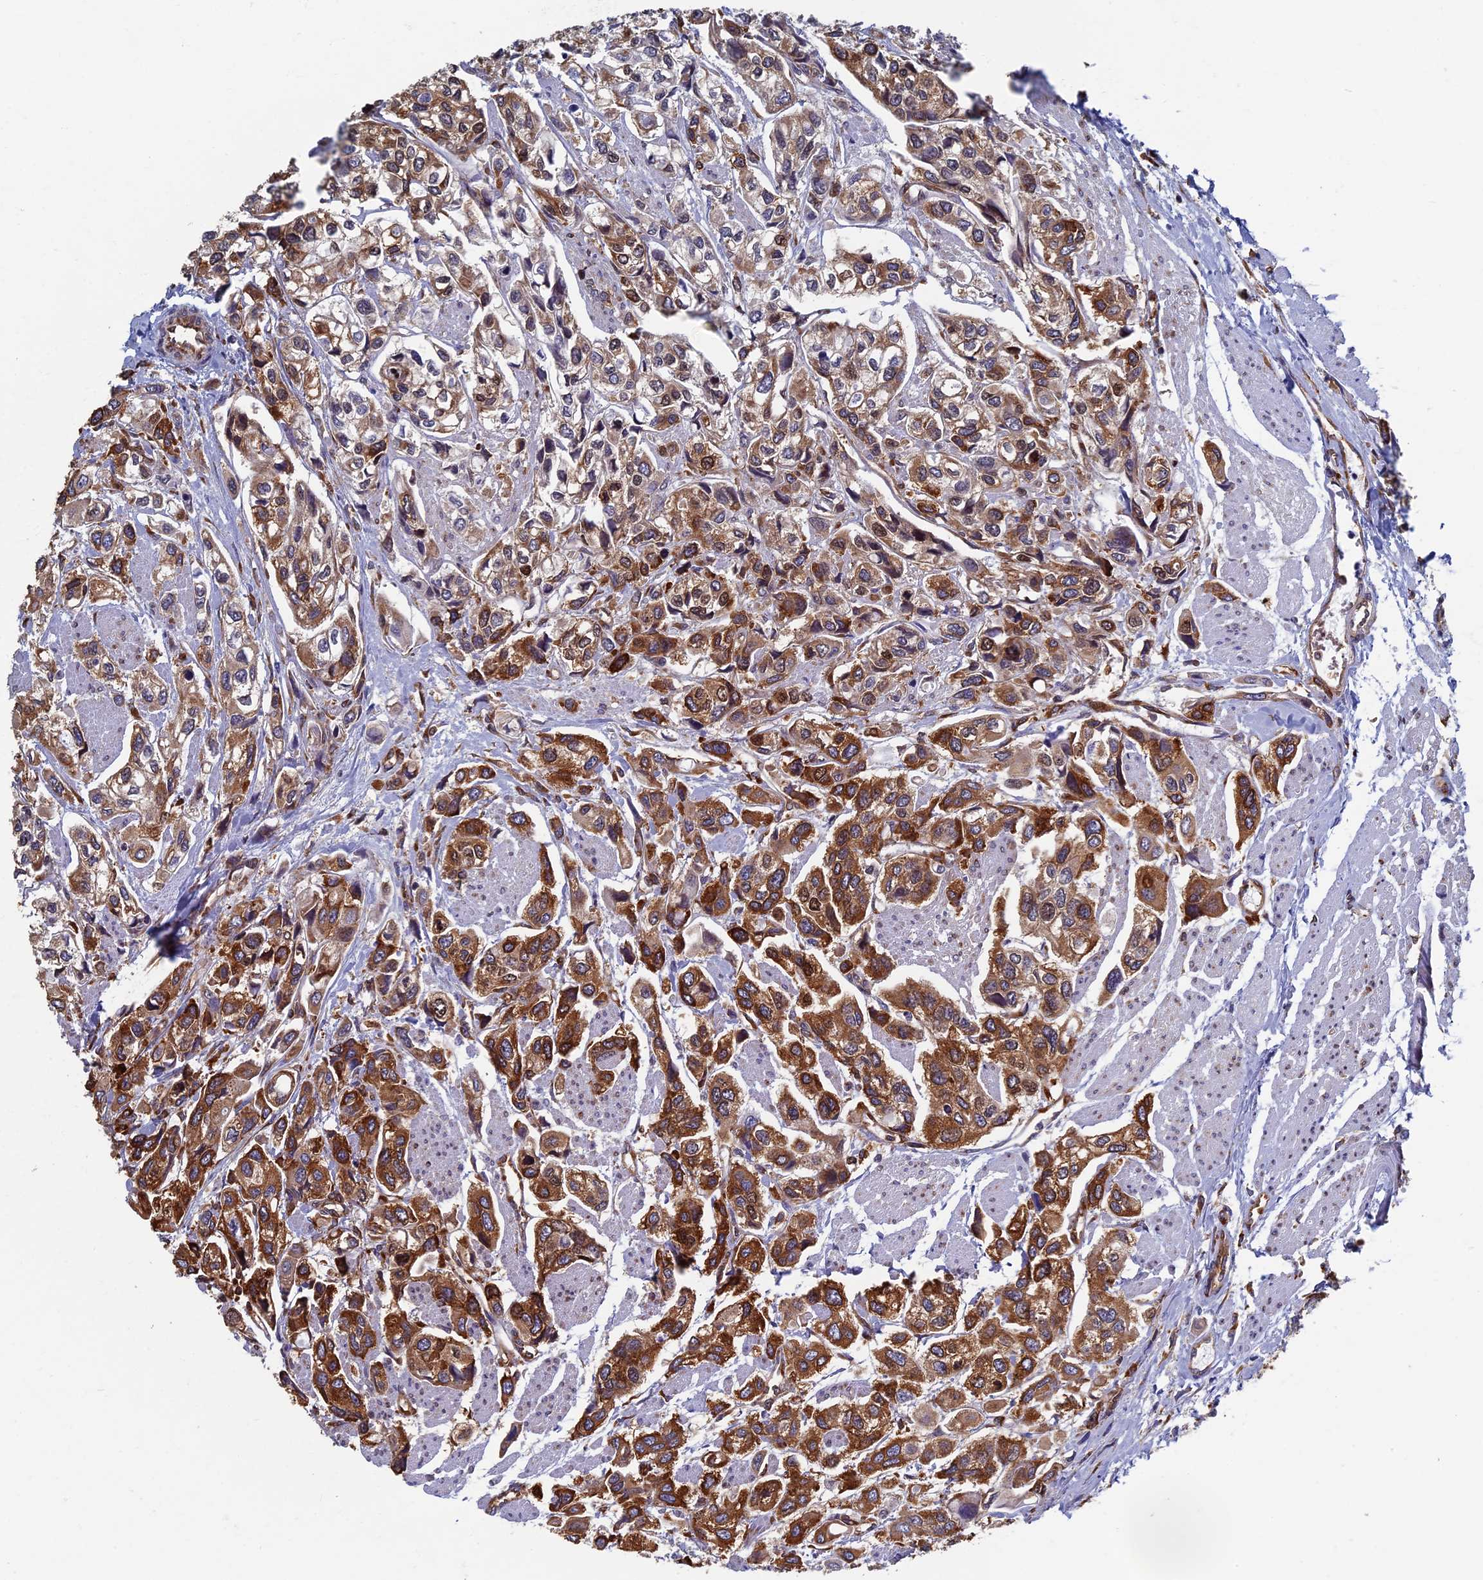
{"staining": {"intensity": "strong", "quantity": "25%-75%", "location": "cytoplasmic/membranous"}, "tissue": "urothelial cancer", "cell_type": "Tumor cells", "image_type": "cancer", "snomed": [{"axis": "morphology", "description": "Urothelial carcinoma, High grade"}, {"axis": "topography", "description": "Urinary bladder"}], "caption": "Immunohistochemical staining of high-grade urothelial carcinoma exhibits strong cytoplasmic/membranous protein expression in approximately 25%-75% of tumor cells.", "gene": "YBX1", "patient": {"sex": "male", "age": 67}}